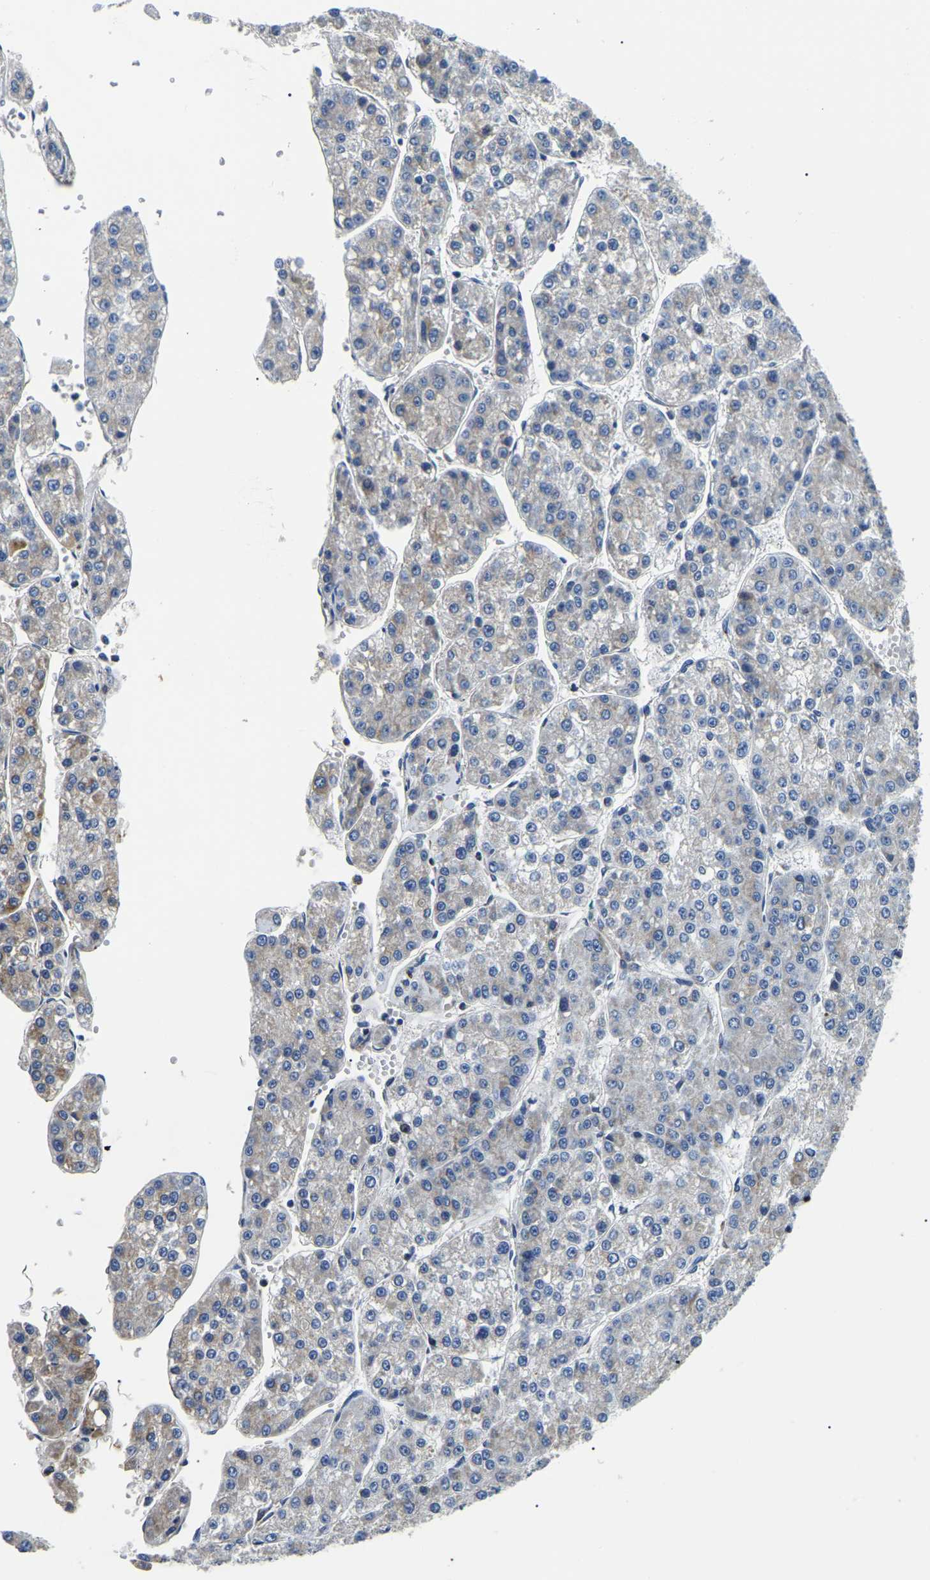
{"staining": {"intensity": "negative", "quantity": "none", "location": "none"}, "tissue": "liver cancer", "cell_type": "Tumor cells", "image_type": "cancer", "snomed": [{"axis": "morphology", "description": "Carcinoma, Hepatocellular, NOS"}, {"axis": "topography", "description": "Liver"}], "caption": "Immunohistochemical staining of hepatocellular carcinoma (liver) shows no significant staining in tumor cells. (DAB IHC with hematoxylin counter stain).", "gene": "PPM1E", "patient": {"sex": "female", "age": 73}}